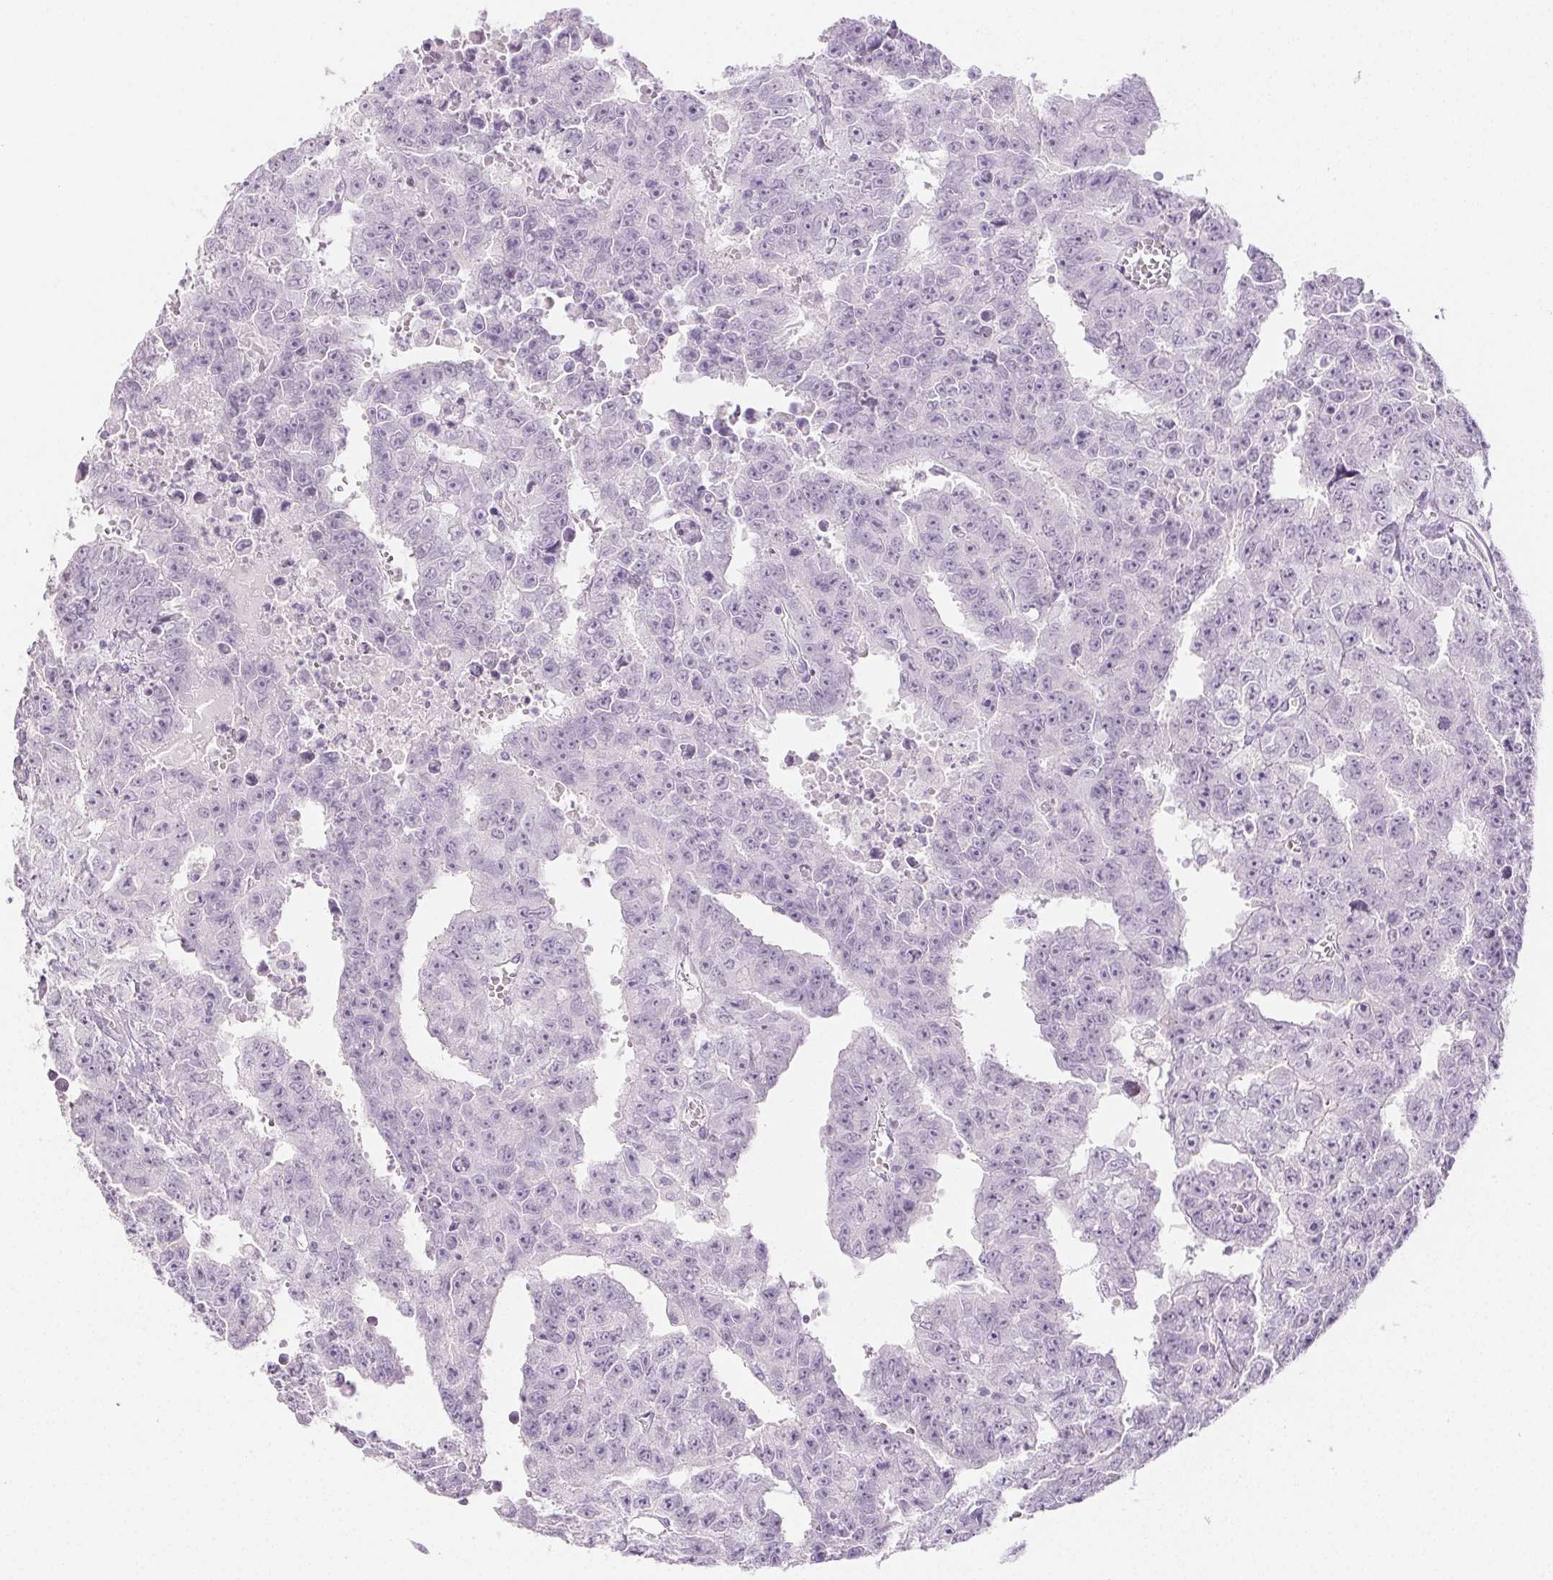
{"staining": {"intensity": "negative", "quantity": "none", "location": "none"}, "tissue": "testis cancer", "cell_type": "Tumor cells", "image_type": "cancer", "snomed": [{"axis": "morphology", "description": "Carcinoma, Embryonal, NOS"}, {"axis": "morphology", "description": "Teratoma, malignant, NOS"}, {"axis": "topography", "description": "Testis"}], "caption": "Embryonal carcinoma (testis) stained for a protein using immunohistochemistry exhibits no staining tumor cells.", "gene": "PI3", "patient": {"sex": "male", "age": 24}}